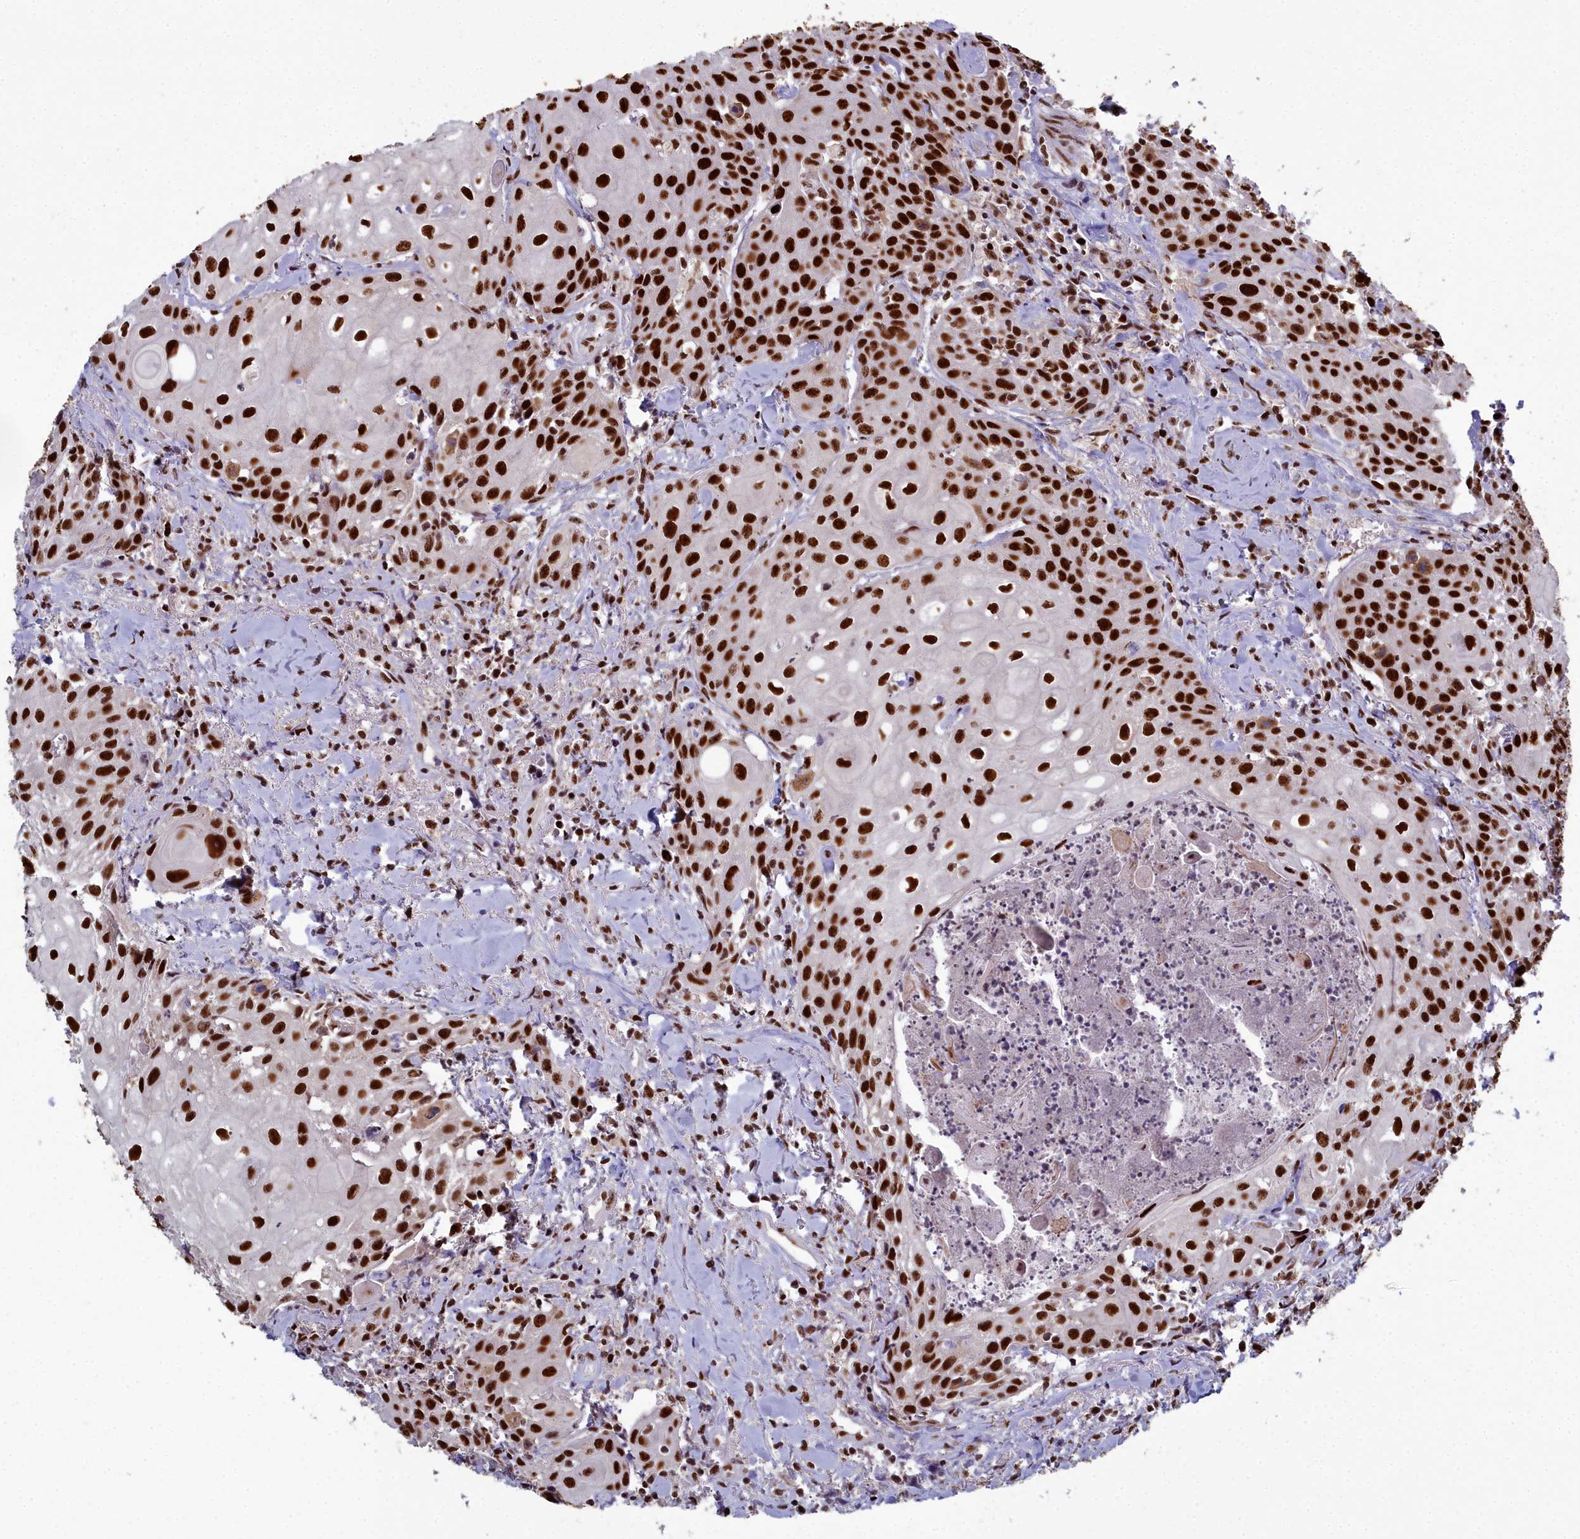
{"staining": {"intensity": "strong", "quantity": ">75%", "location": "nuclear"}, "tissue": "head and neck cancer", "cell_type": "Tumor cells", "image_type": "cancer", "snomed": [{"axis": "morphology", "description": "Squamous cell carcinoma, NOS"}, {"axis": "topography", "description": "Oral tissue"}, {"axis": "topography", "description": "Head-Neck"}], "caption": "Human head and neck cancer (squamous cell carcinoma) stained with a brown dye demonstrates strong nuclear positive staining in approximately >75% of tumor cells.", "gene": "SF3B3", "patient": {"sex": "female", "age": 82}}